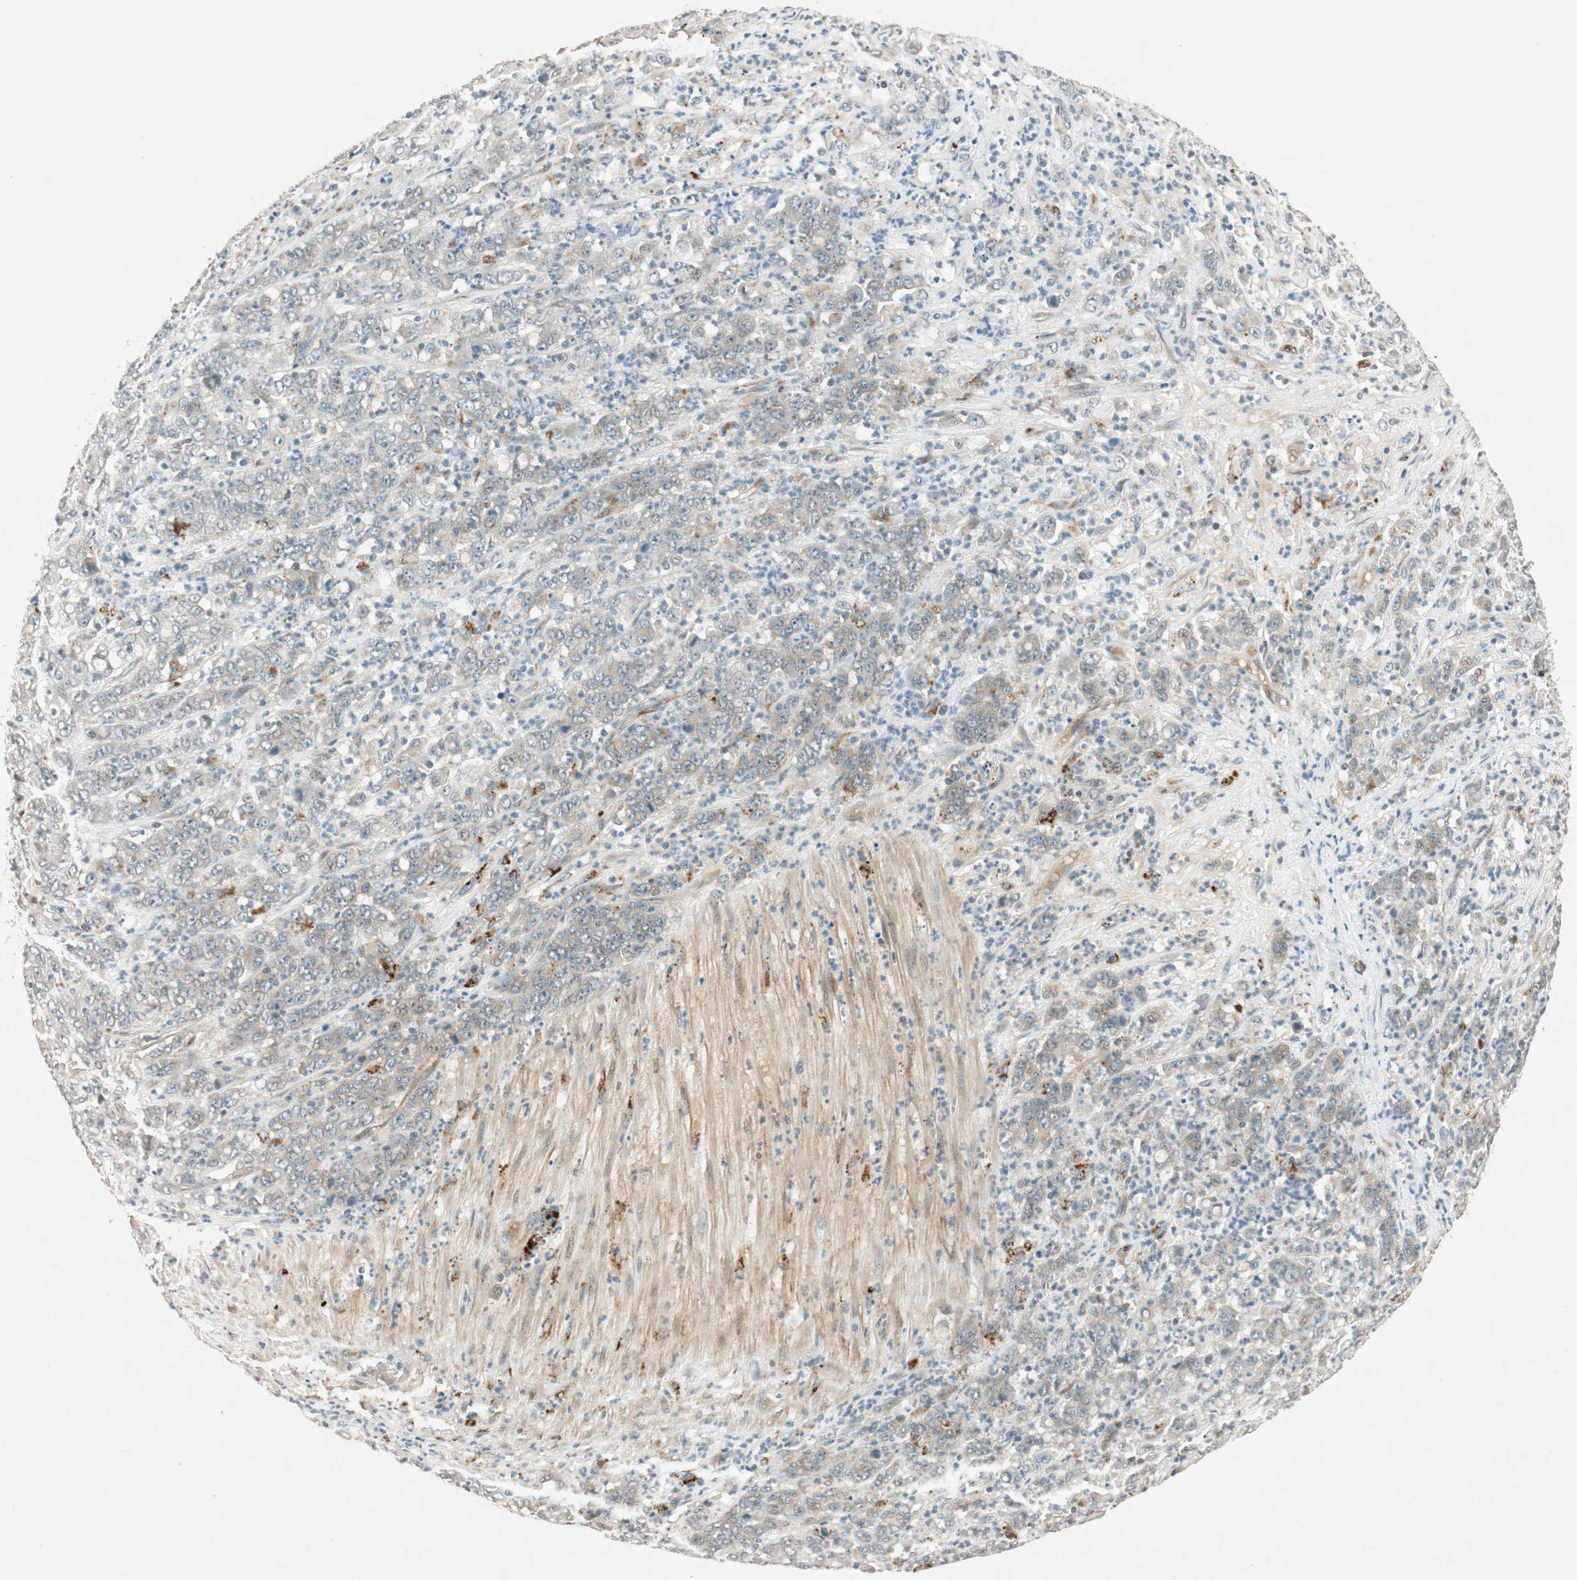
{"staining": {"intensity": "weak", "quantity": "<25%", "location": "cytoplasmic/membranous"}, "tissue": "stomach cancer", "cell_type": "Tumor cells", "image_type": "cancer", "snomed": [{"axis": "morphology", "description": "Adenocarcinoma, NOS"}, {"axis": "topography", "description": "Stomach, lower"}], "caption": "High power microscopy photomicrograph of an immunohistochemistry histopathology image of stomach cancer, revealing no significant staining in tumor cells. (IHC, brightfield microscopy, high magnification).", "gene": "EPHA6", "patient": {"sex": "female", "age": 71}}